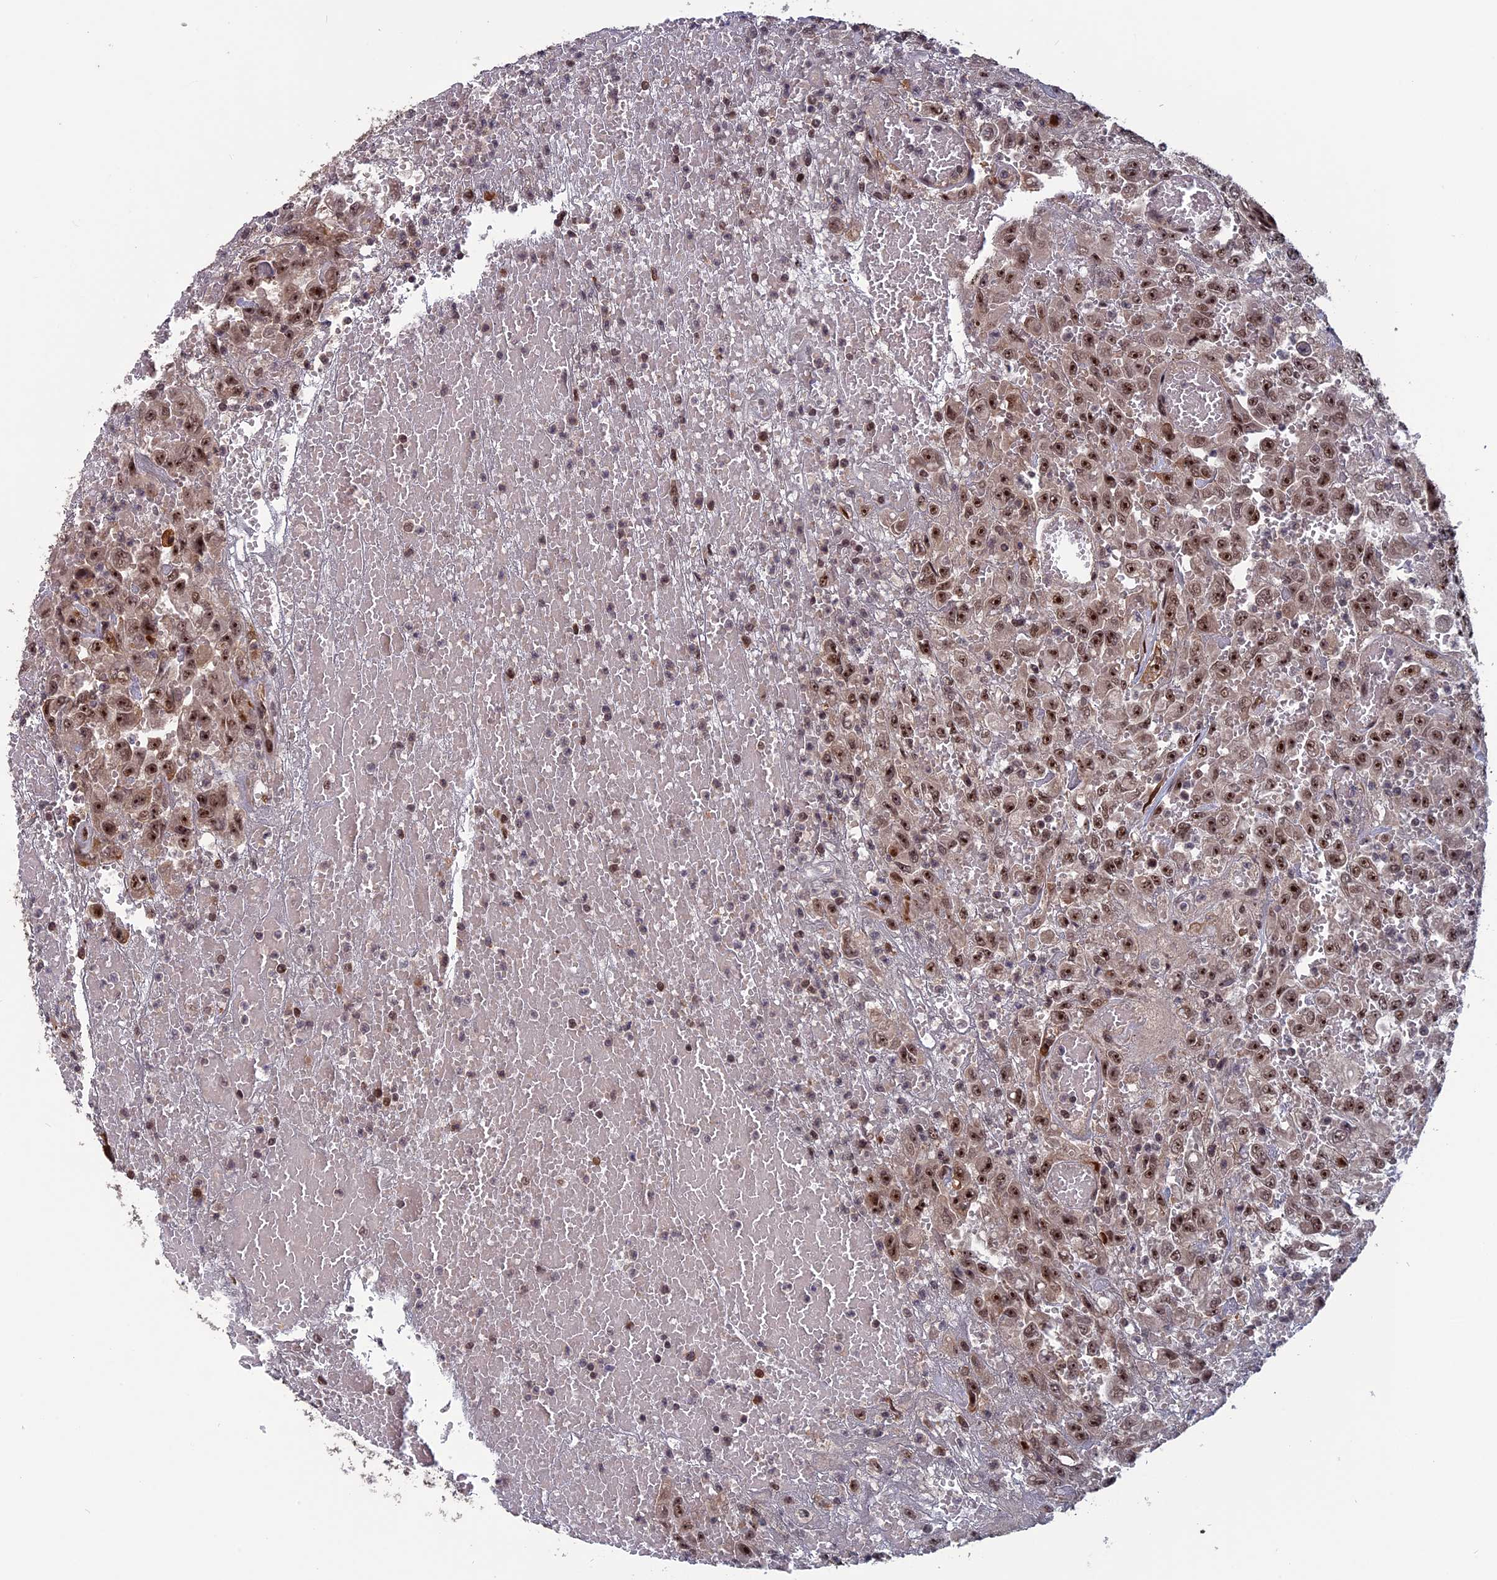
{"staining": {"intensity": "moderate", "quantity": ">75%", "location": "nuclear"}, "tissue": "urothelial cancer", "cell_type": "Tumor cells", "image_type": "cancer", "snomed": [{"axis": "morphology", "description": "Urothelial carcinoma, High grade"}, {"axis": "topography", "description": "Urinary bladder"}], "caption": "Immunohistochemistry micrograph of neoplastic tissue: human urothelial cancer stained using immunohistochemistry (IHC) reveals medium levels of moderate protein expression localized specifically in the nuclear of tumor cells, appearing as a nuclear brown color.", "gene": "CACTIN", "patient": {"sex": "male", "age": 46}}